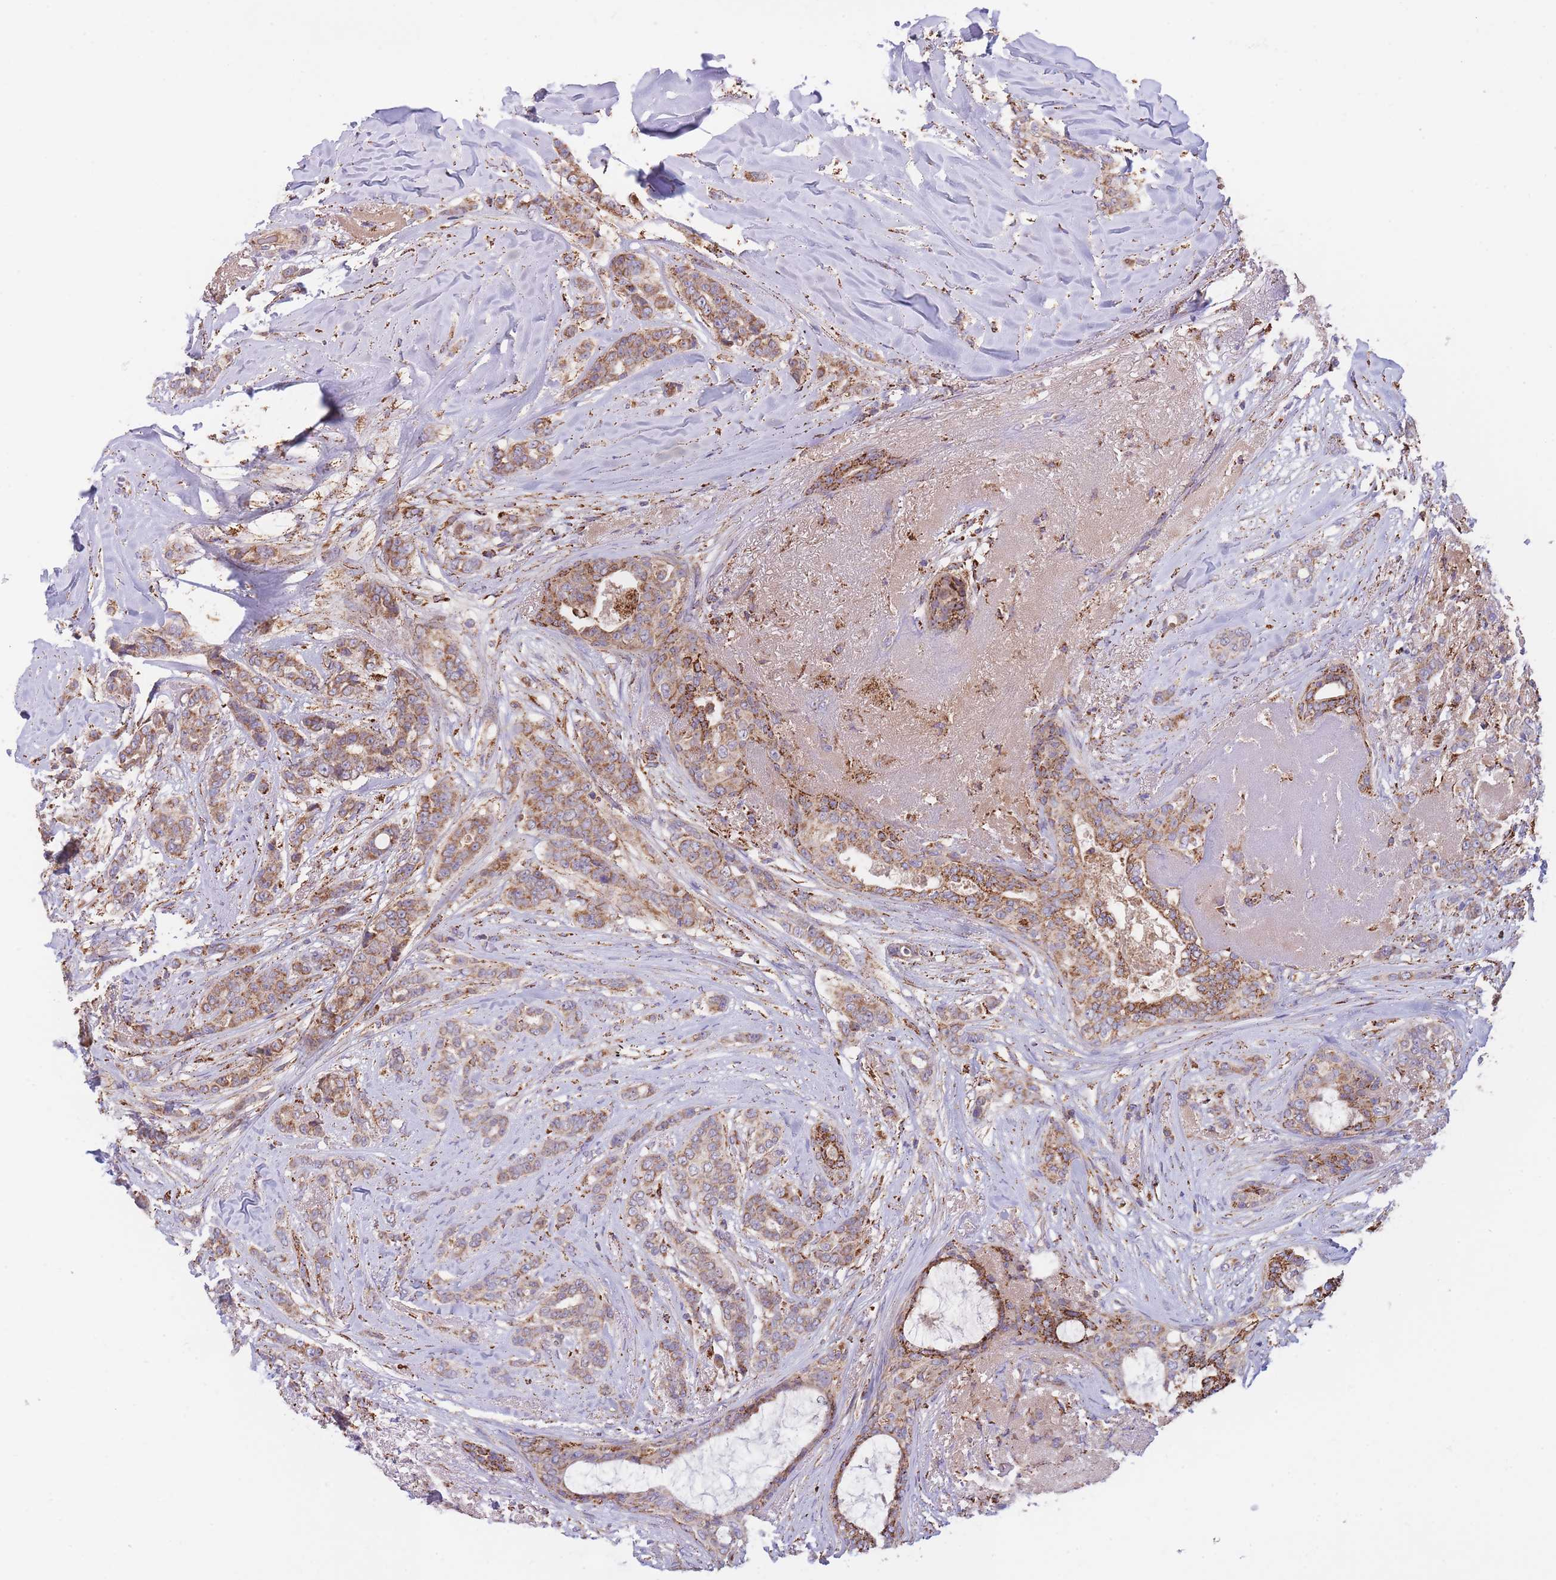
{"staining": {"intensity": "weak", "quantity": ">75%", "location": "cytoplasmic/membranous"}, "tissue": "breast cancer", "cell_type": "Tumor cells", "image_type": "cancer", "snomed": [{"axis": "morphology", "description": "Lobular carcinoma"}, {"axis": "topography", "description": "Breast"}], "caption": "Immunohistochemical staining of human breast cancer exhibits low levels of weak cytoplasmic/membranous expression in about >75% of tumor cells.", "gene": "MRPL17", "patient": {"sex": "female", "age": 51}}